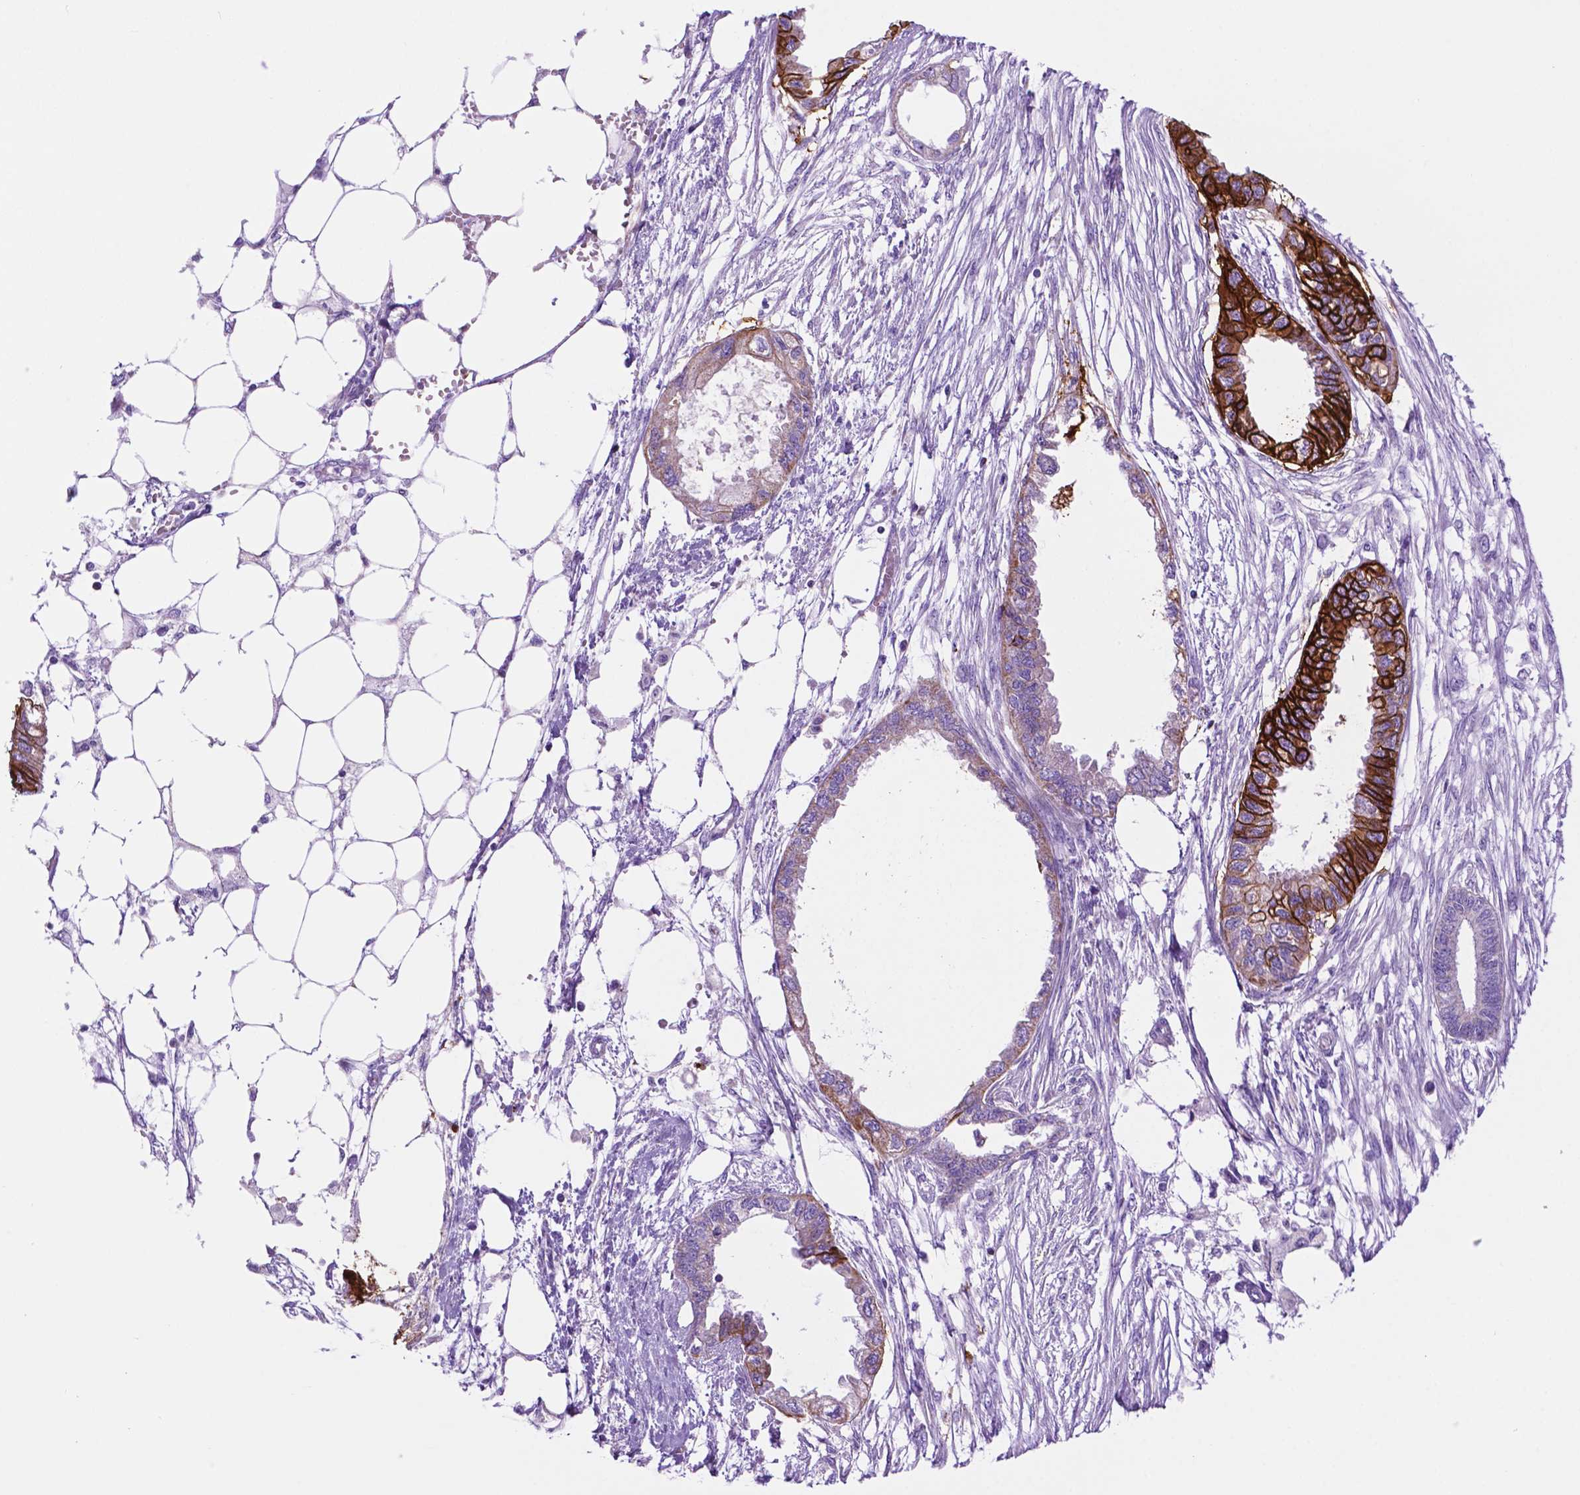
{"staining": {"intensity": "strong", "quantity": "25%-75%", "location": "cytoplasmic/membranous"}, "tissue": "endometrial cancer", "cell_type": "Tumor cells", "image_type": "cancer", "snomed": [{"axis": "morphology", "description": "Adenocarcinoma, NOS"}, {"axis": "morphology", "description": "Adenocarcinoma, metastatic, NOS"}, {"axis": "topography", "description": "Adipose tissue"}, {"axis": "topography", "description": "Endometrium"}], "caption": "Metastatic adenocarcinoma (endometrial) was stained to show a protein in brown. There is high levels of strong cytoplasmic/membranous staining in approximately 25%-75% of tumor cells. The protein of interest is stained brown, and the nuclei are stained in blue (DAB (3,3'-diaminobenzidine) IHC with brightfield microscopy, high magnification).", "gene": "GDPD5", "patient": {"sex": "female", "age": 67}}